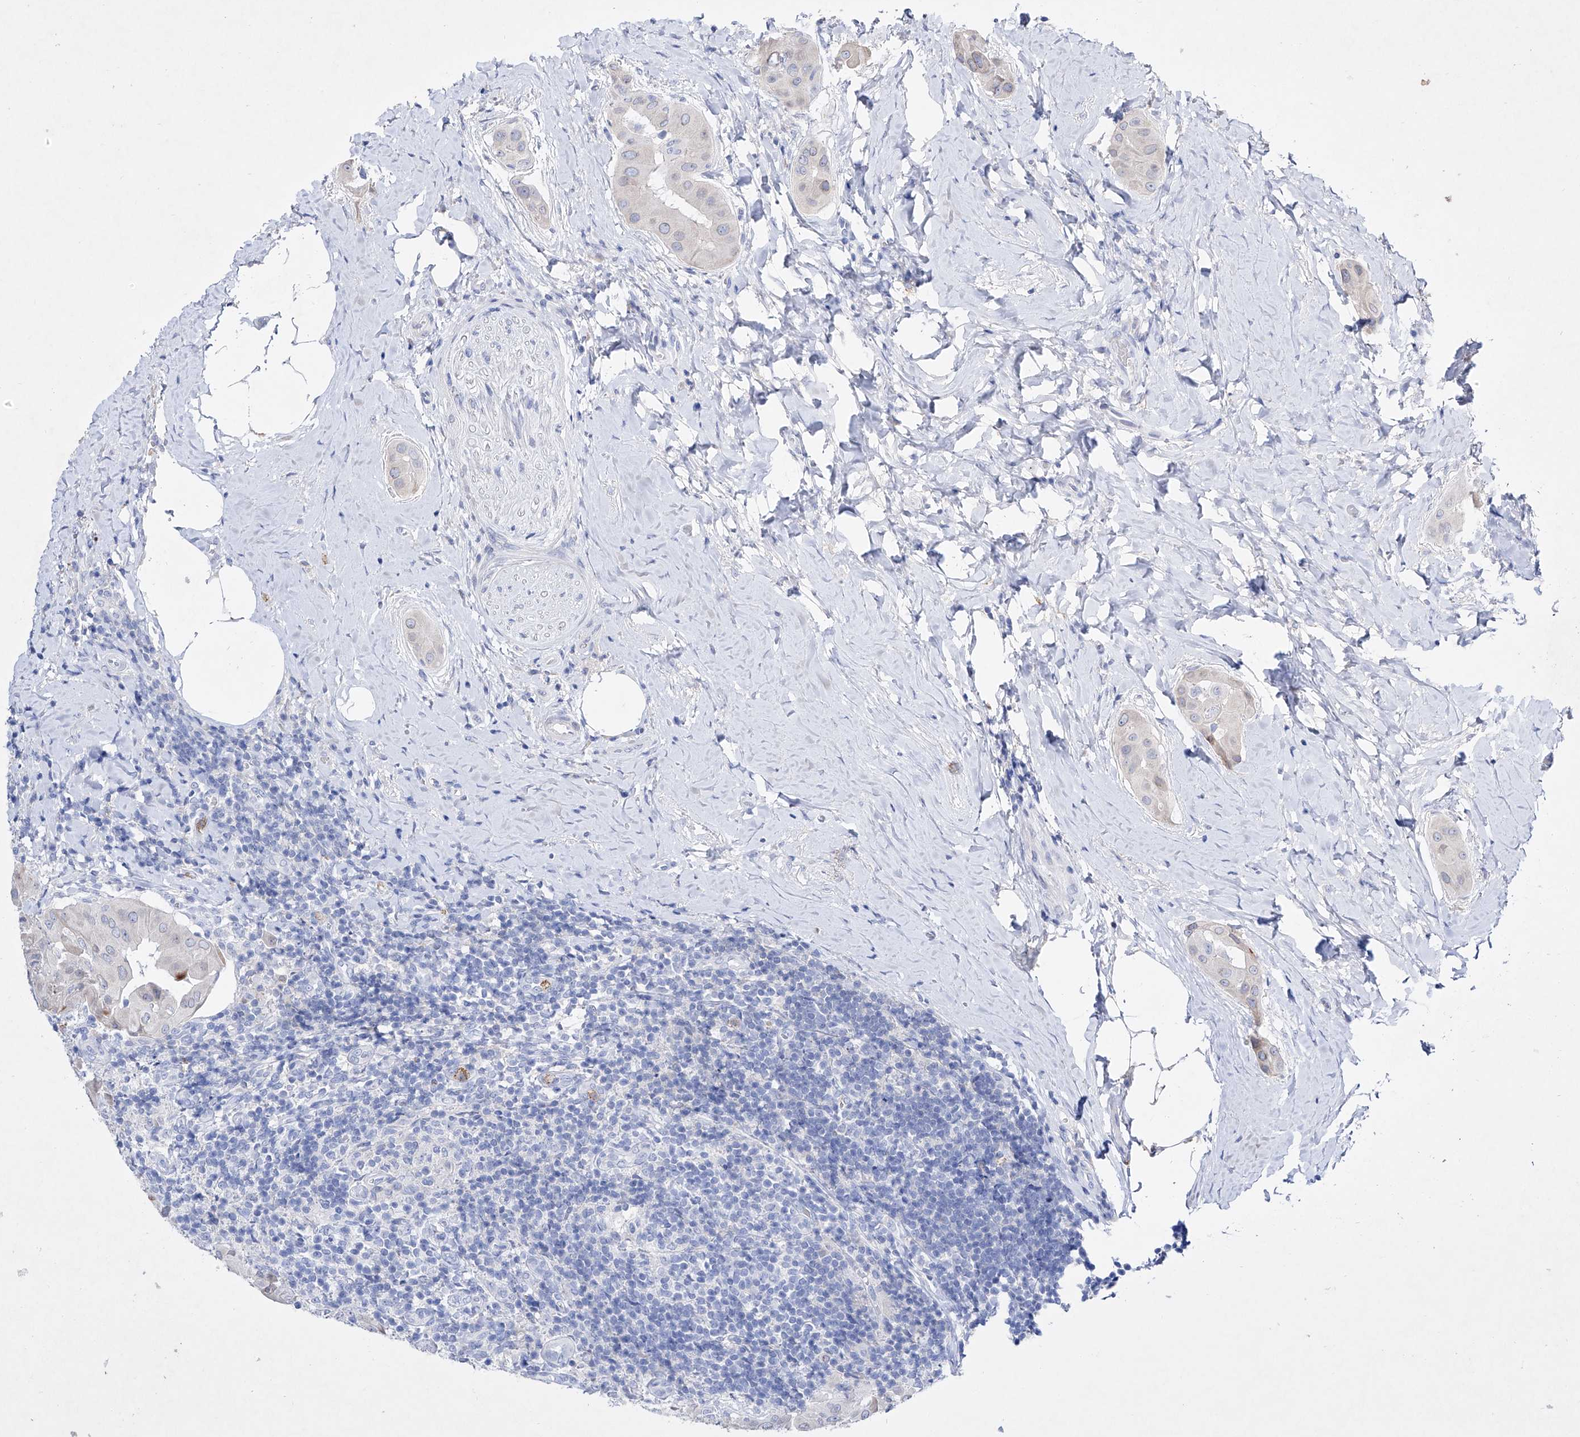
{"staining": {"intensity": "weak", "quantity": "<25%", "location": "cytoplasmic/membranous"}, "tissue": "thyroid cancer", "cell_type": "Tumor cells", "image_type": "cancer", "snomed": [{"axis": "morphology", "description": "Papillary adenocarcinoma, NOS"}, {"axis": "topography", "description": "Thyroid gland"}], "caption": "Immunohistochemical staining of human papillary adenocarcinoma (thyroid) exhibits no significant expression in tumor cells. The staining was performed using DAB (3,3'-diaminobenzidine) to visualize the protein expression in brown, while the nuclei were stained in blue with hematoxylin (Magnification: 20x).", "gene": "TM7SF2", "patient": {"sex": "male", "age": 33}}